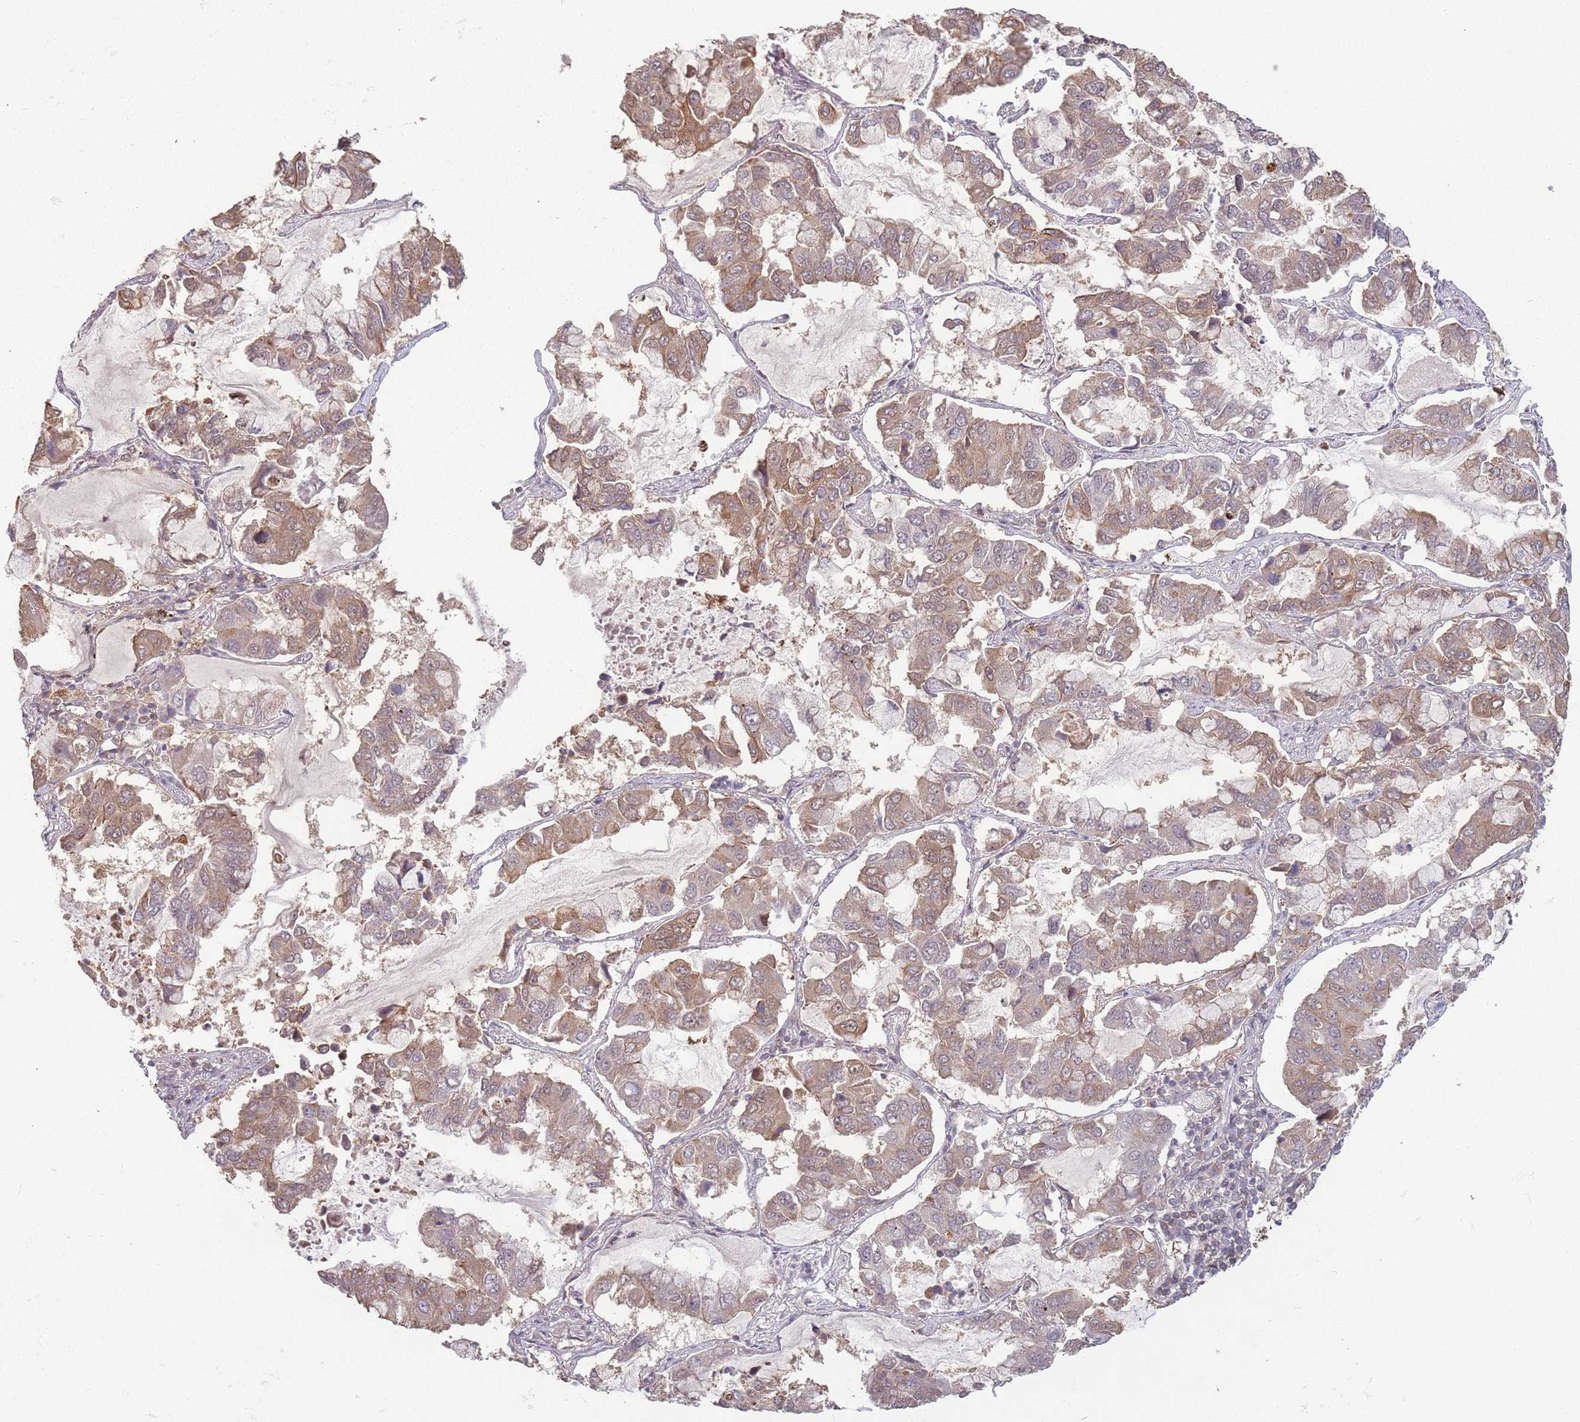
{"staining": {"intensity": "moderate", "quantity": "25%-75%", "location": "cytoplasmic/membranous"}, "tissue": "lung cancer", "cell_type": "Tumor cells", "image_type": "cancer", "snomed": [{"axis": "morphology", "description": "Adenocarcinoma, NOS"}, {"axis": "topography", "description": "Lung"}], "caption": "An IHC histopathology image of neoplastic tissue is shown. Protein staining in brown highlights moderate cytoplasmic/membranous positivity in lung cancer within tumor cells.", "gene": "CCDC154", "patient": {"sex": "male", "age": 64}}